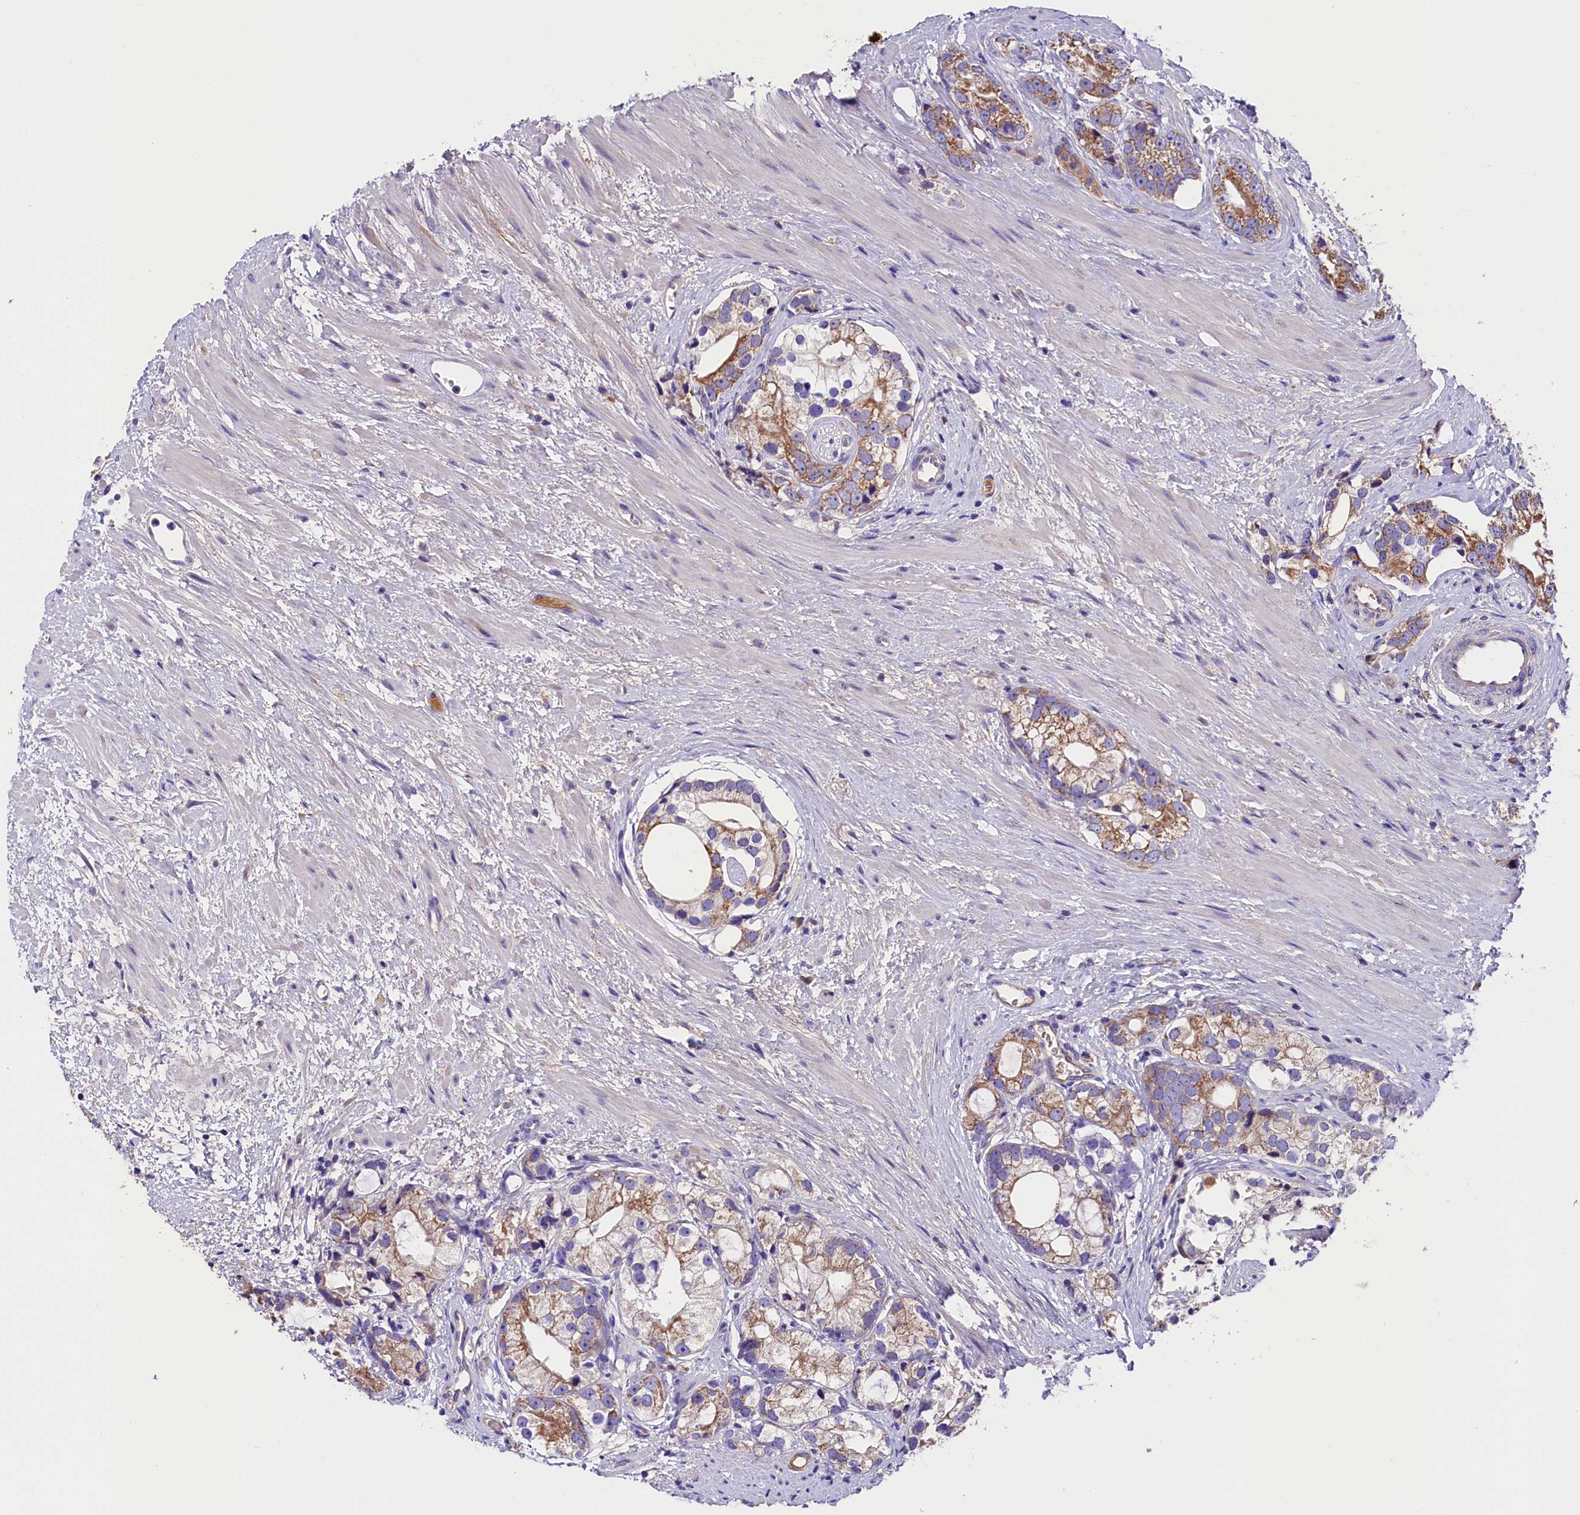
{"staining": {"intensity": "moderate", "quantity": ">75%", "location": "cytoplasmic/membranous"}, "tissue": "prostate cancer", "cell_type": "Tumor cells", "image_type": "cancer", "snomed": [{"axis": "morphology", "description": "Adenocarcinoma, High grade"}, {"axis": "topography", "description": "Prostate"}], "caption": "Prostate high-grade adenocarcinoma stained for a protein (brown) reveals moderate cytoplasmic/membranous positive expression in about >75% of tumor cells.", "gene": "SIX5", "patient": {"sex": "male", "age": 75}}